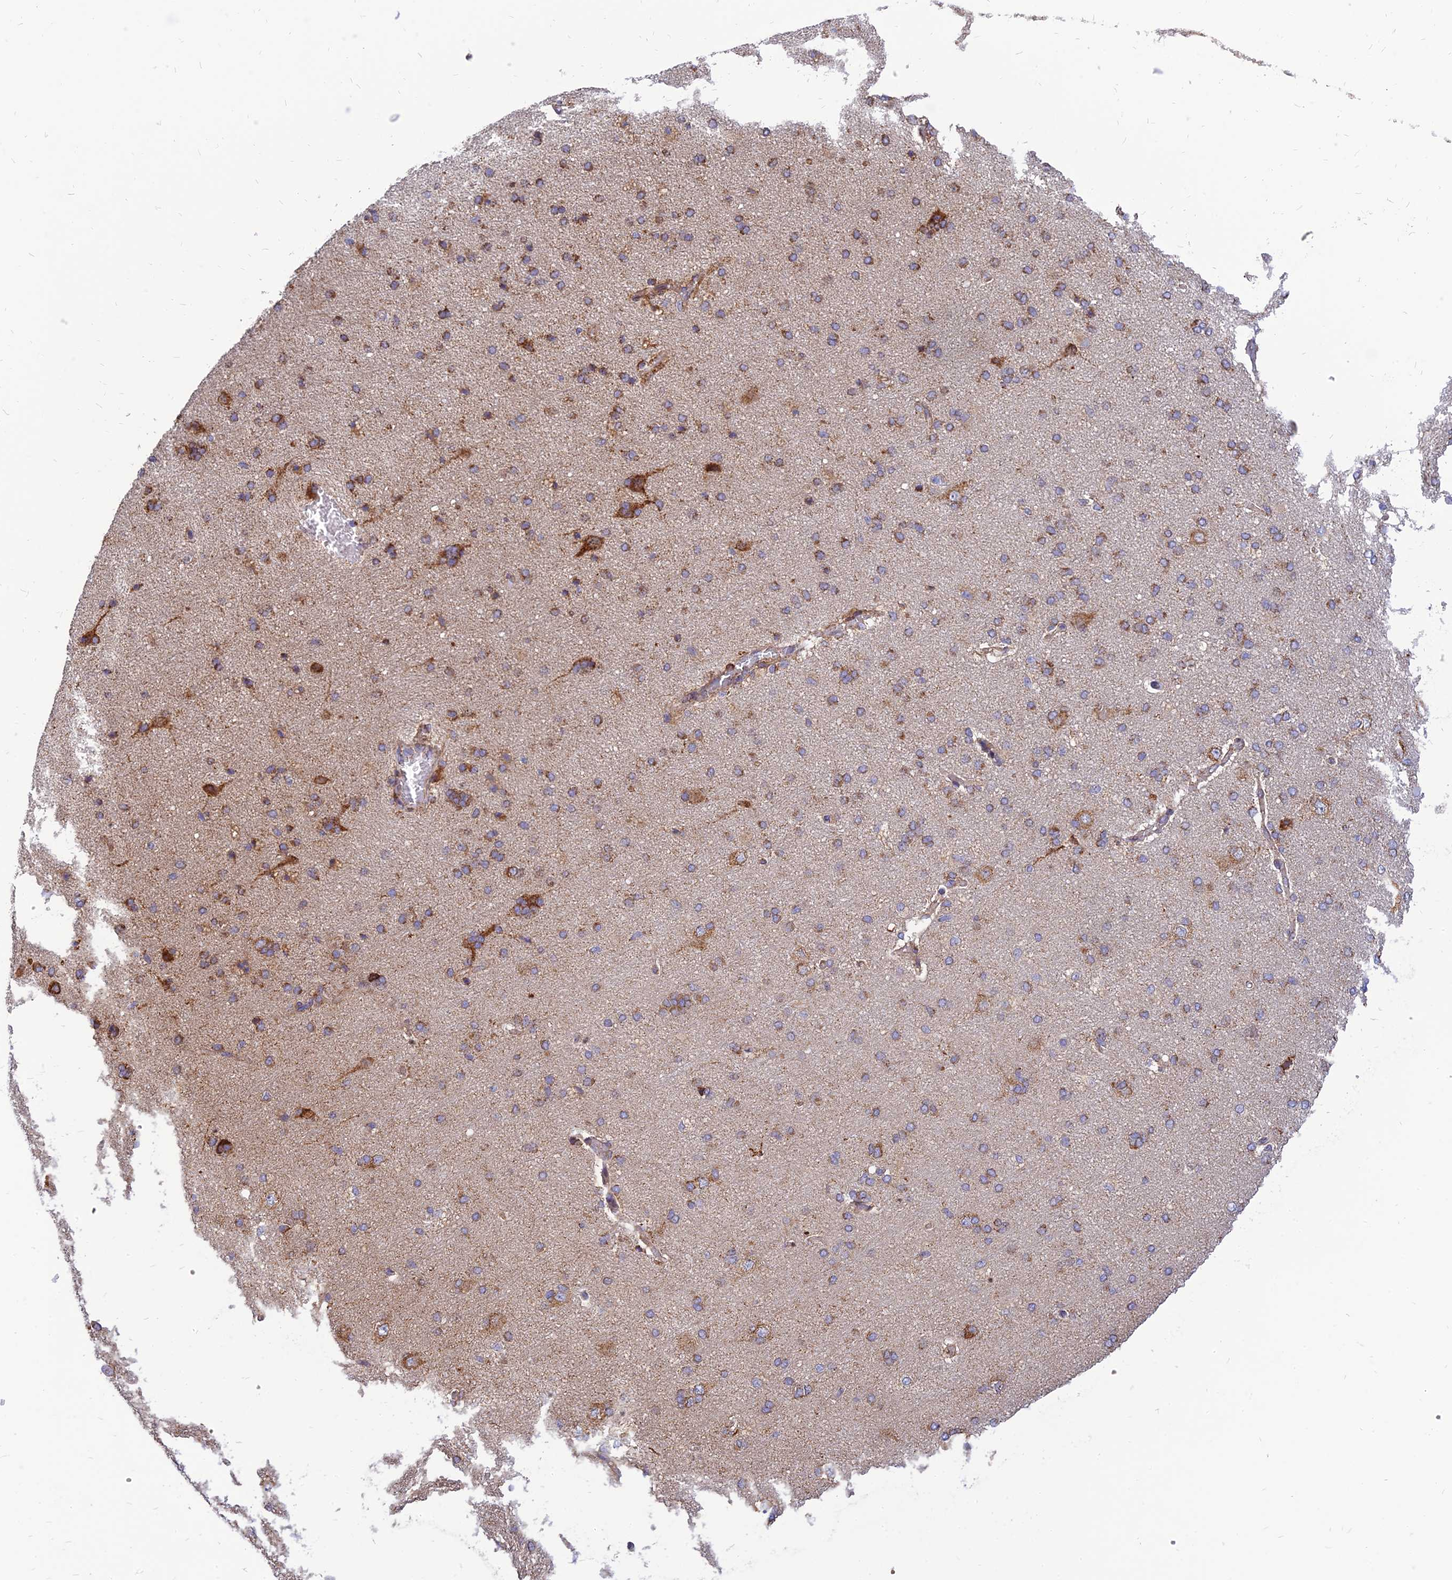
{"staining": {"intensity": "moderate", "quantity": ">75%", "location": "cytoplasmic/membranous"}, "tissue": "cerebral cortex", "cell_type": "Endothelial cells", "image_type": "normal", "snomed": [{"axis": "morphology", "description": "Normal tissue, NOS"}, {"axis": "topography", "description": "Cerebral cortex"}], "caption": "An image of human cerebral cortex stained for a protein demonstrates moderate cytoplasmic/membranous brown staining in endothelial cells.", "gene": "THUMPD2", "patient": {"sex": "male", "age": 62}}